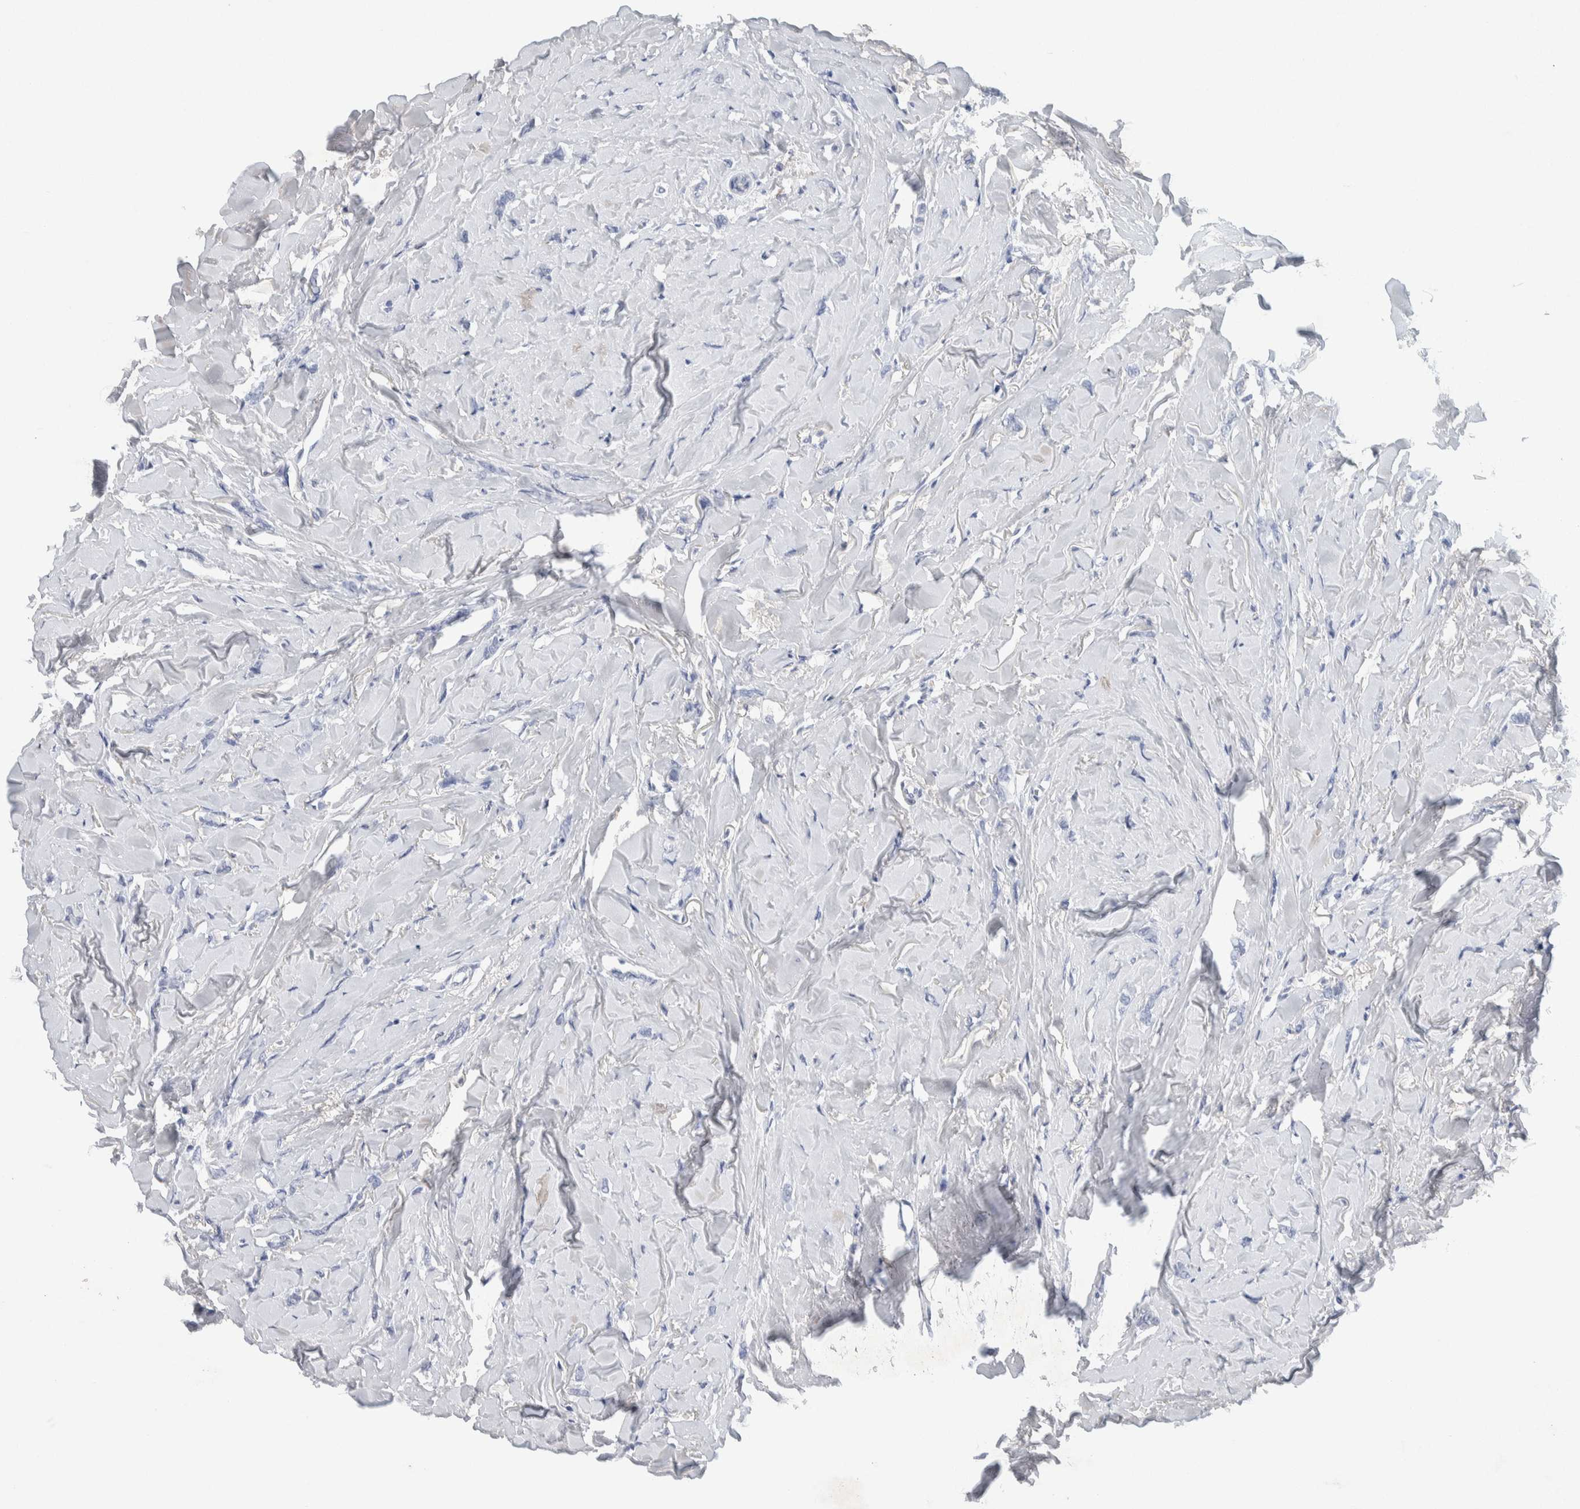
{"staining": {"intensity": "negative", "quantity": "none", "location": "none"}, "tissue": "breast cancer", "cell_type": "Tumor cells", "image_type": "cancer", "snomed": [{"axis": "morphology", "description": "Lobular carcinoma"}, {"axis": "topography", "description": "Skin"}, {"axis": "topography", "description": "Breast"}], "caption": "DAB immunohistochemical staining of breast cancer displays no significant expression in tumor cells.", "gene": "NCF2", "patient": {"sex": "female", "age": 46}}